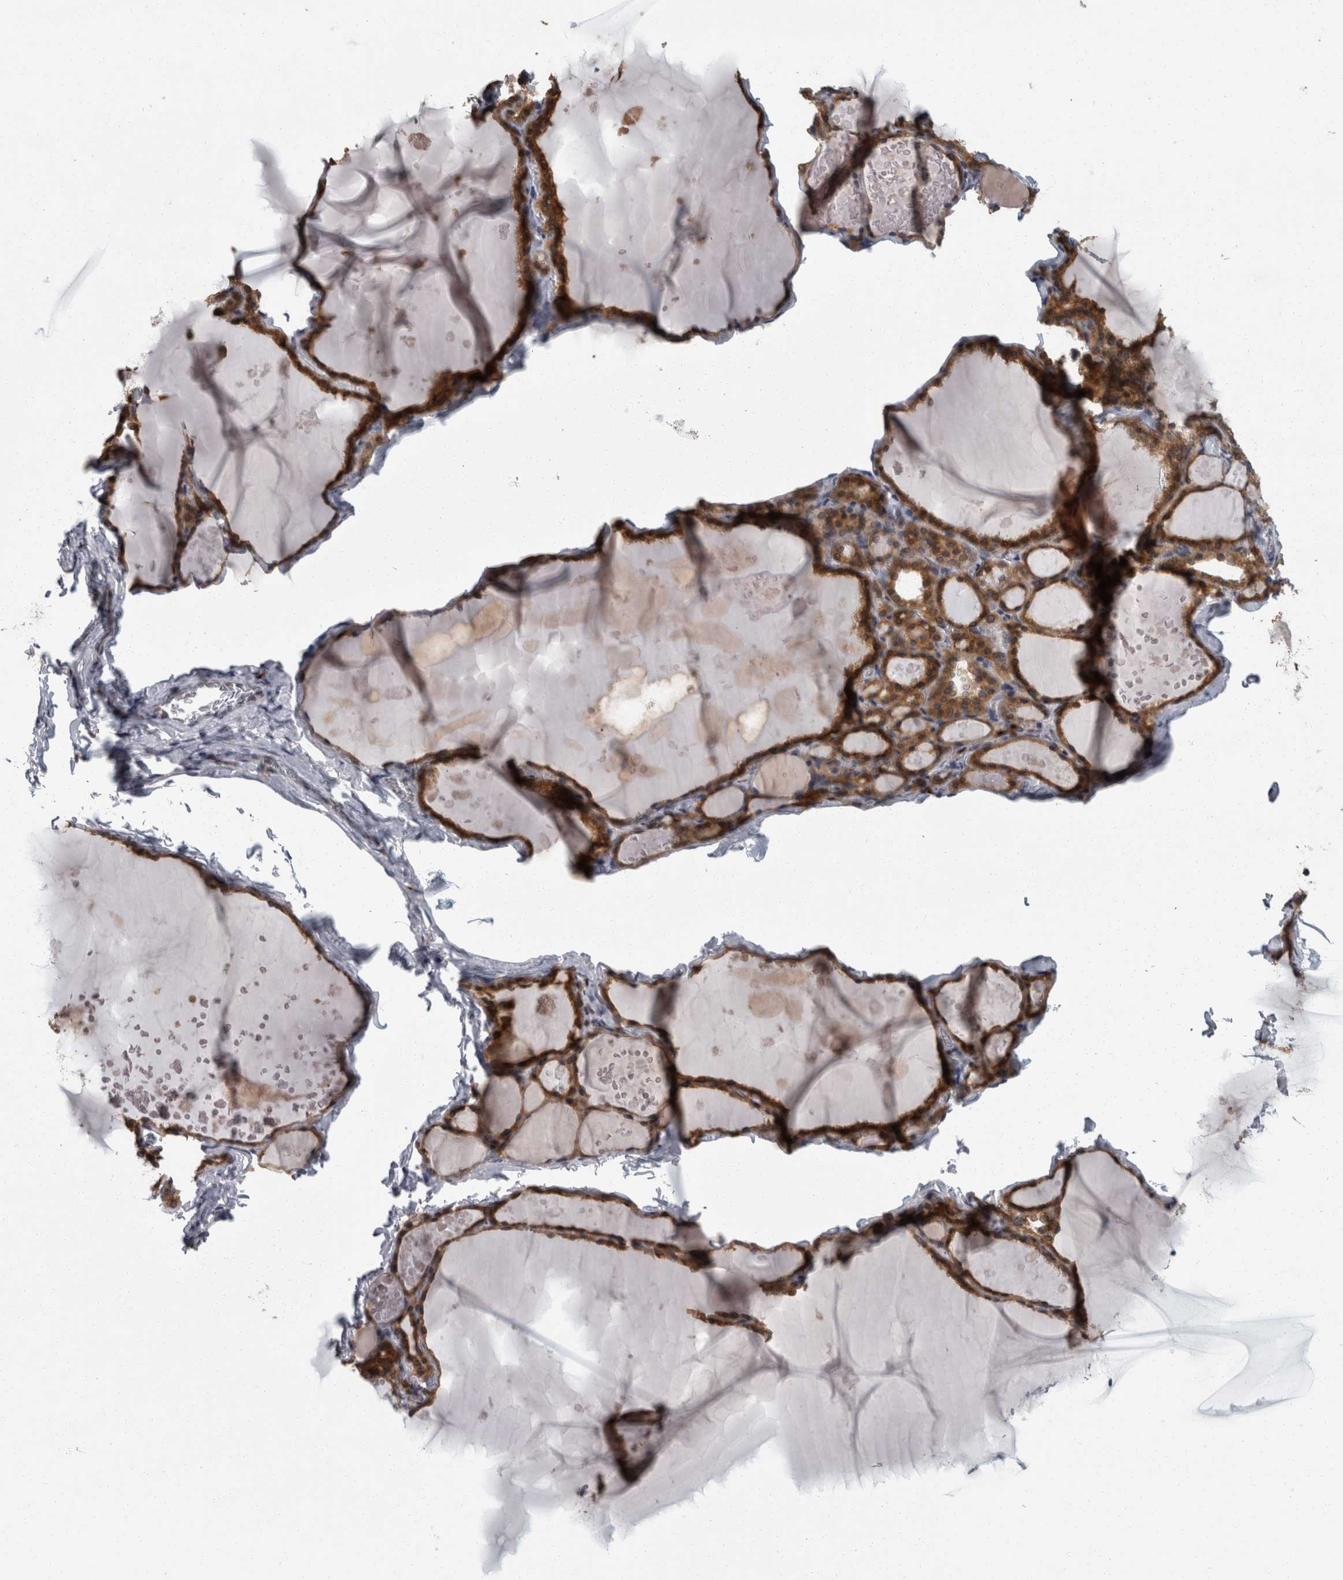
{"staining": {"intensity": "strong", "quantity": ">75%", "location": "cytoplasmic/membranous"}, "tissue": "thyroid gland", "cell_type": "Glandular cells", "image_type": "normal", "snomed": [{"axis": "morphology", "description": "Normal tissue, NOS"}, {"axis": "topography", "description": "Thyroid gland"}], "caption": "Strong cytoplasmic/membranous expression for a protein is appreciated in about >75% of glandular cells of unremarkable thyroid gland using immunohistochemistry (IHC).", "gene": "LMAN2L", "patient": {"sex": "male", "age": 56}}